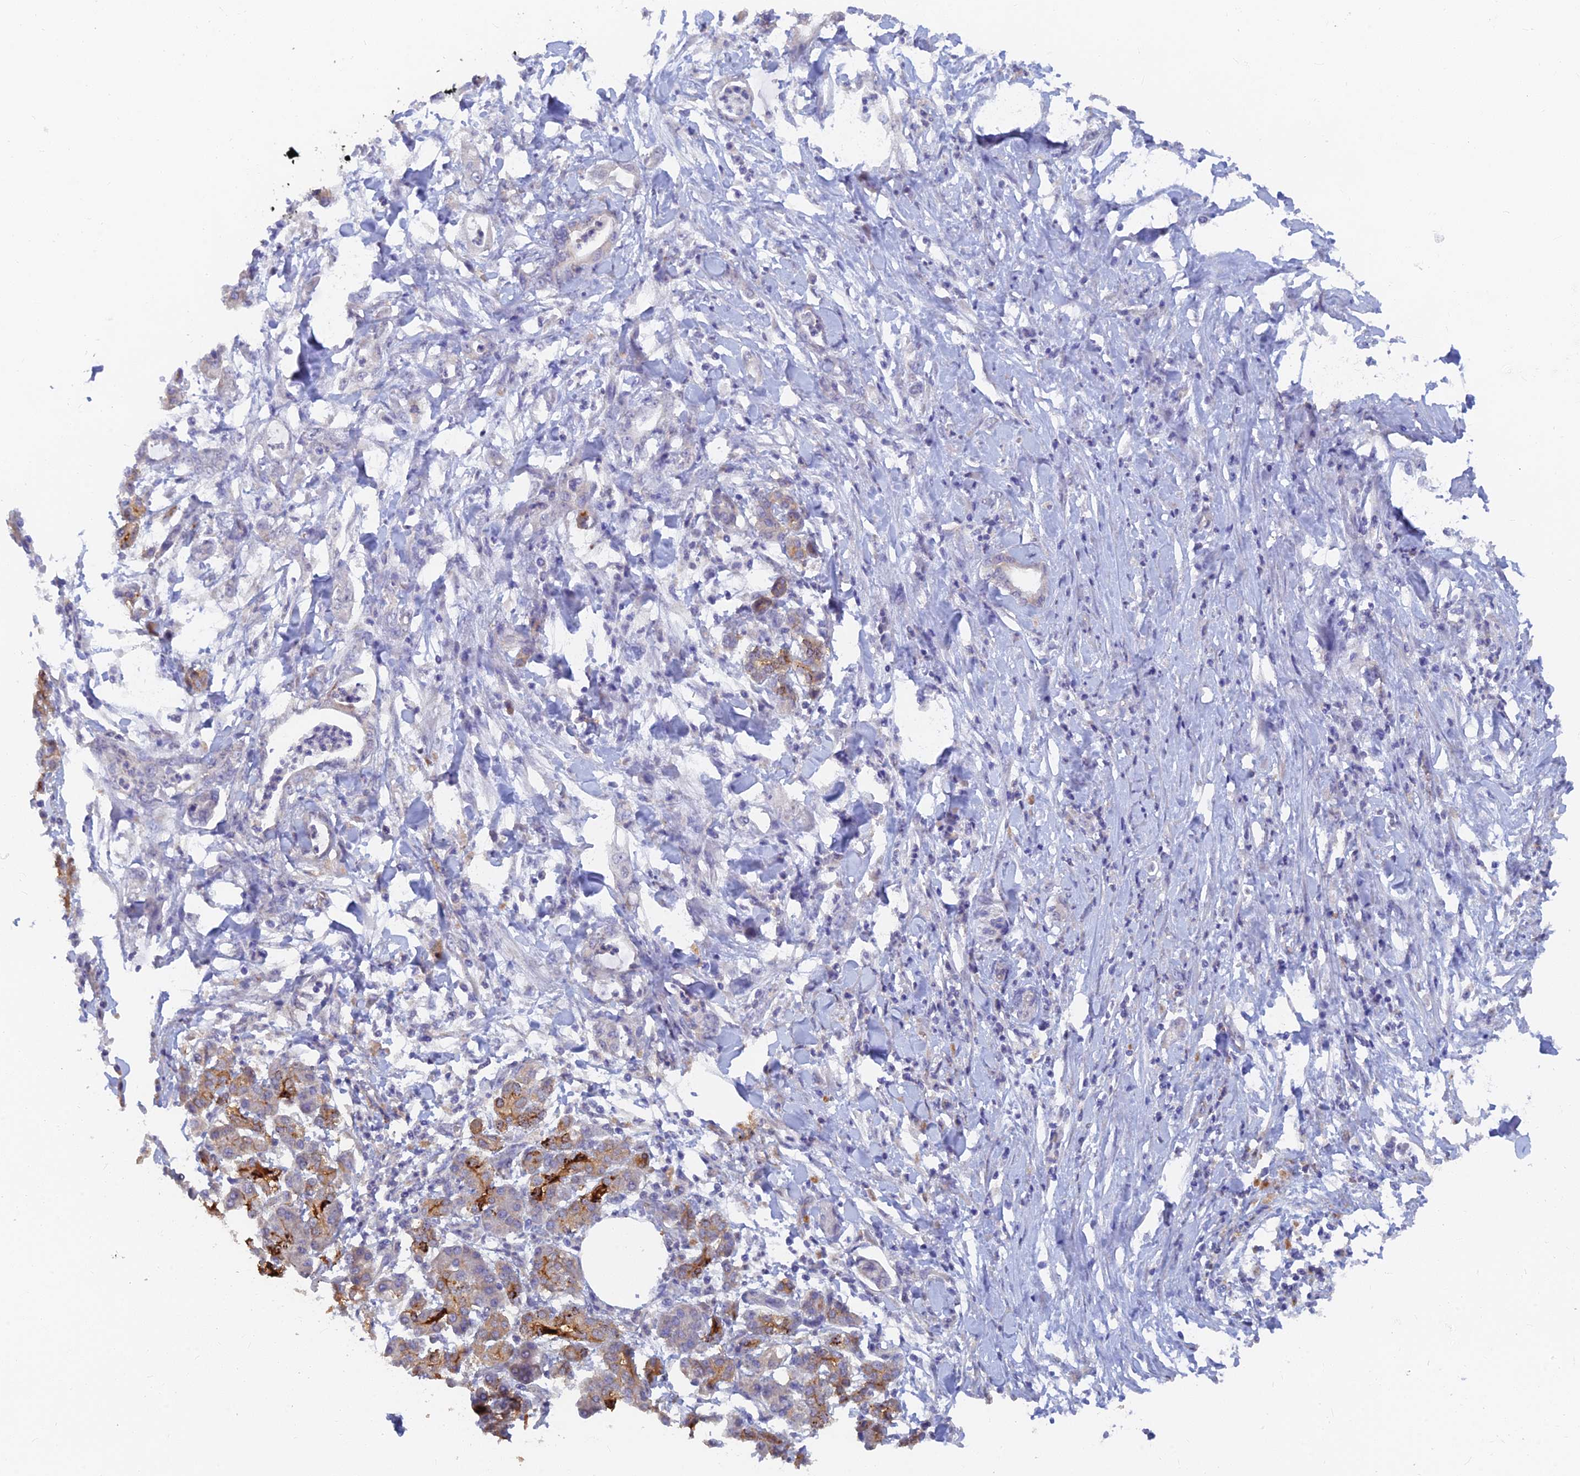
{"staining": {"intensity": "negative", "quantity": "none", "location": "none"}, "tissue": "pancreatic cancer", "cell_type": "Tumor cells", "image_type": "cancer", "snomed": [{"axis": "morphology", "description": "Normal tissue, NOS"}, {"axis": "morphology", "description": "Adenocarcinoma, NOS"}, {"axis": "topography", "description": "Pancreas"}], "caption": "This is an immunohistochemistry (IHC) photomicrograph of pancreatic cancer. There is no staining in tumor cells.", "gene": "ARRDC1", "patient": {"sex": "female", "age": 55}}